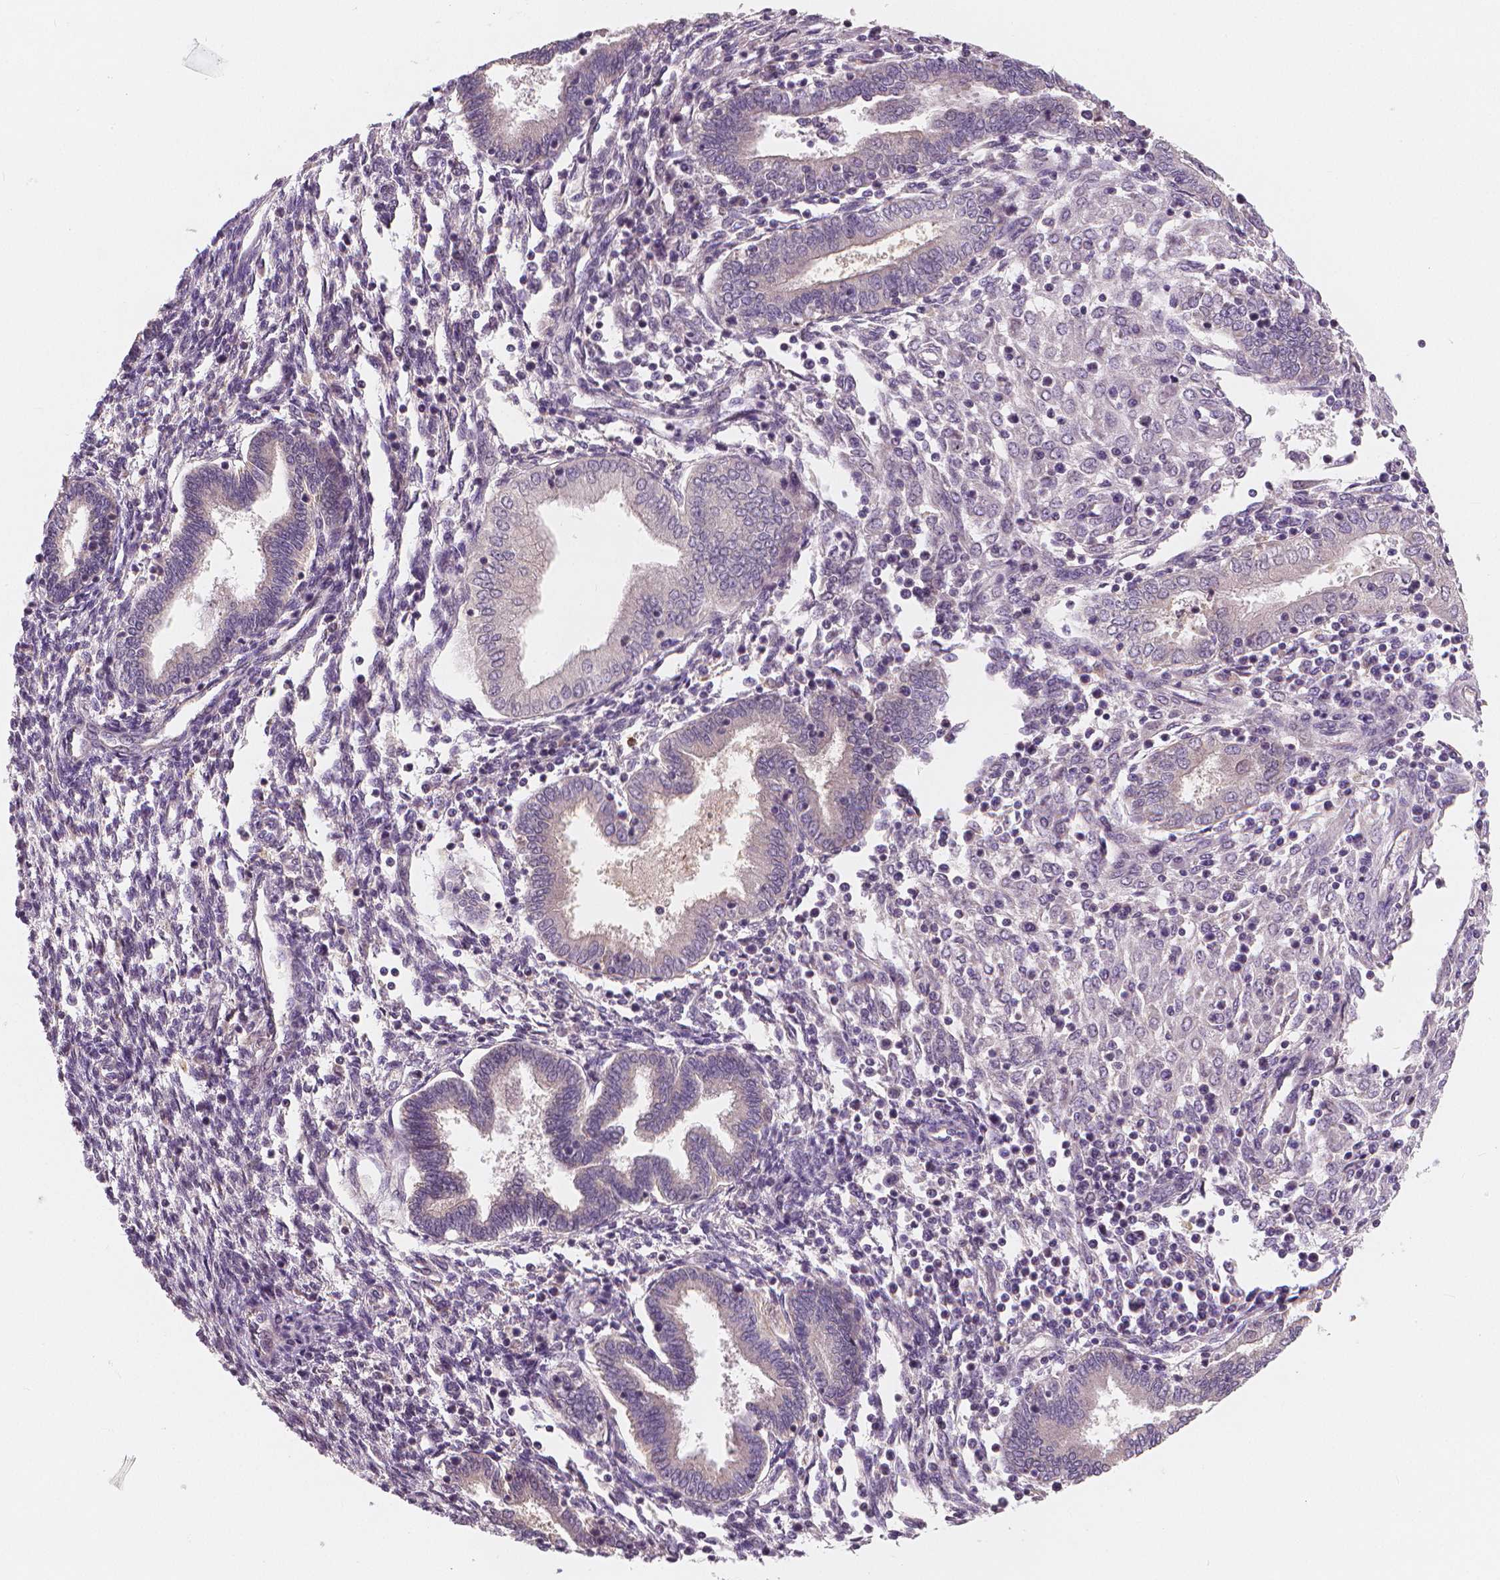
{"staining": {"intensity": "negative", "quantity": "none", "location": "none"}, "tissue": "endometrium", "cell_type": "Cells in endometrial stroma", "image_type": "normal", "snomed": [{"axis": "morphology", "description": "Normal tissue, NOS"}, {"axis": "topography", "description": "Endometrium"}], "caption": "This is a micrograph of IHC staining of benign endometrium, which shows no expression in cells in endometrial stroma.", "gene": "RNASE7", "patient": {"sex": "female", "age": 42}}